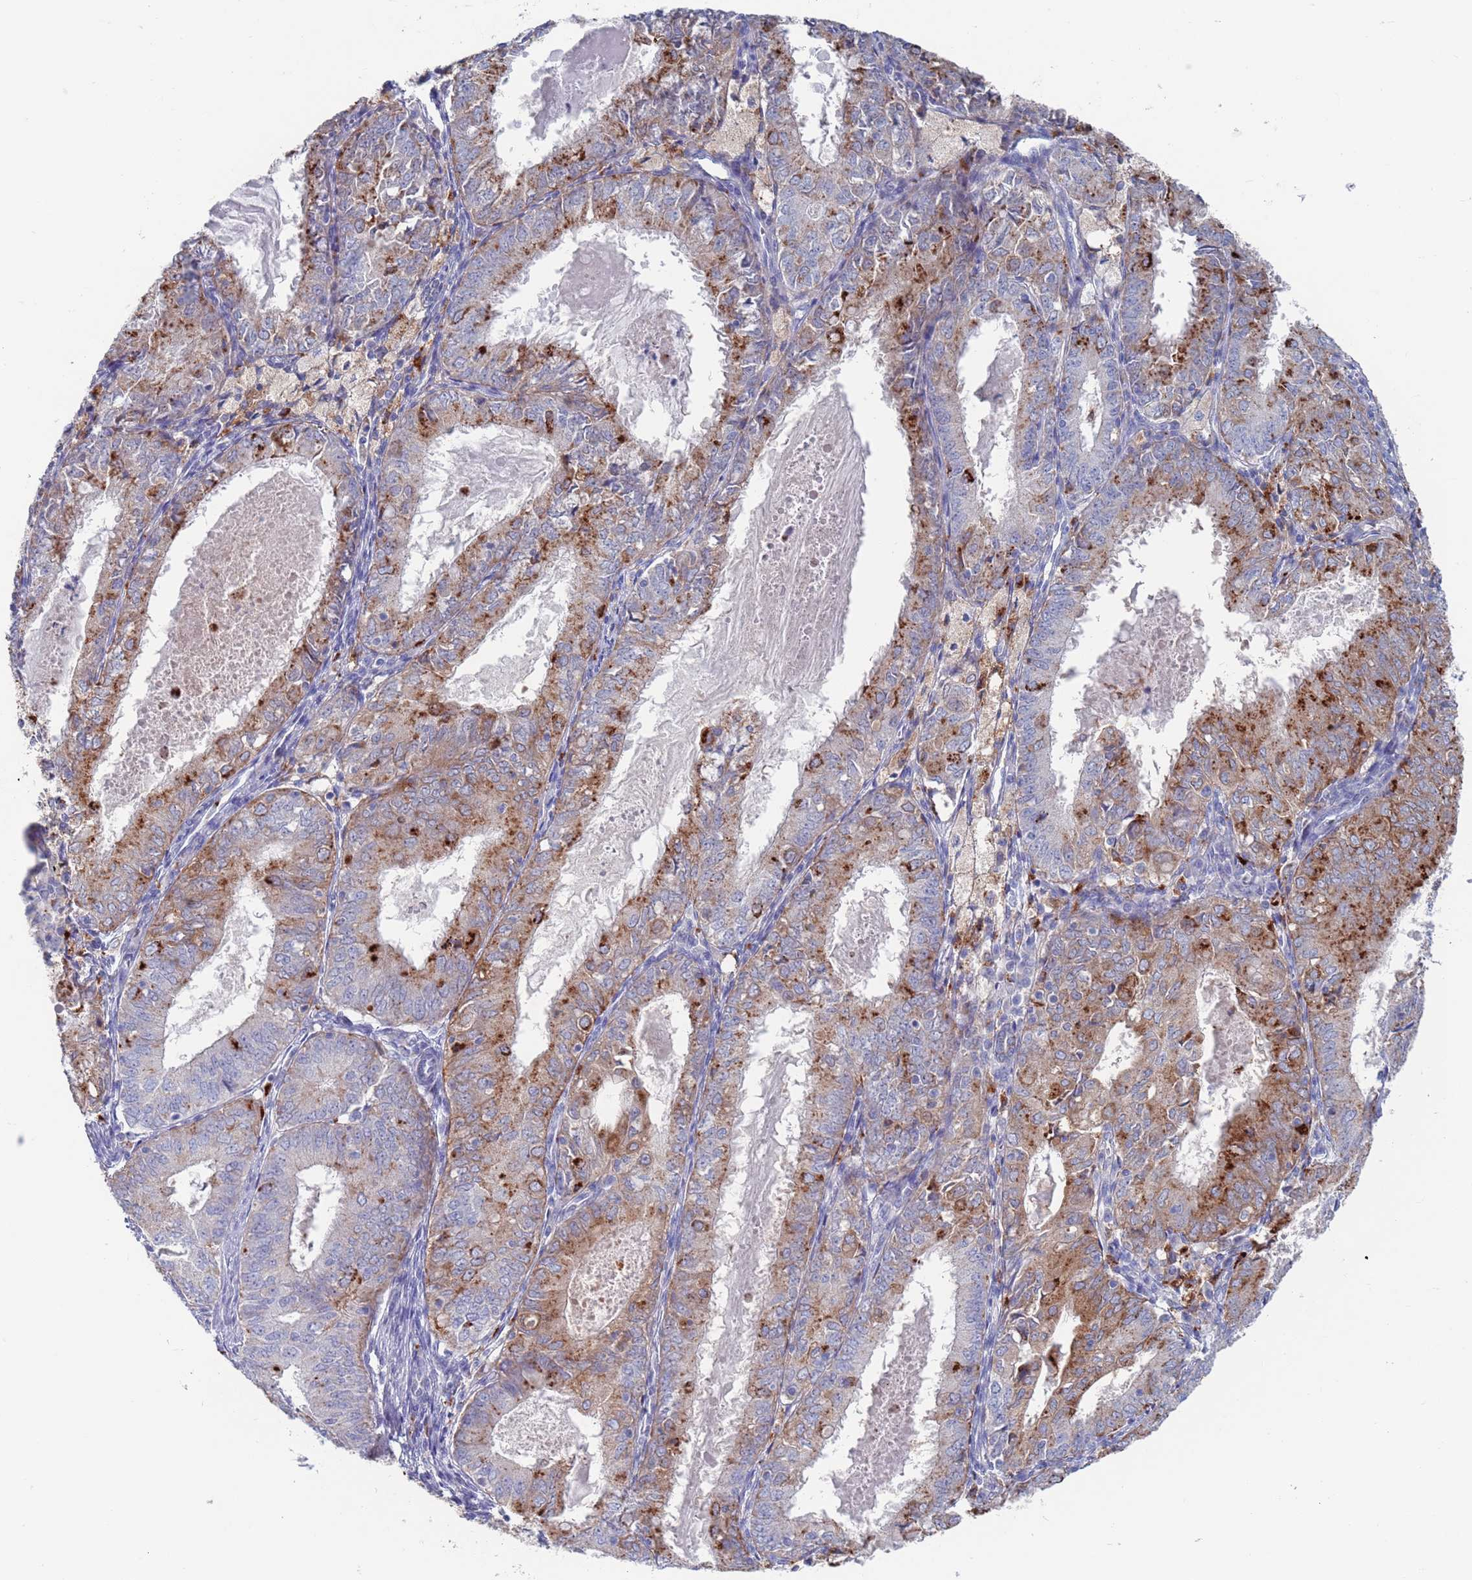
{"staining": {"intensity": "strong", "quantity": "<25%", "location": "cytoplasmic/membranous"}, "tissue": "endometrial cancer", "cell_type": "Tumor cells", "image_type": "cancer", "snomed": [{"axis": "morphology", "description": "Adenocarcinoma, NOS"}, {"axis": "topography", "description": "Endometrium"}], "caption": "IHC staining of endometrial adenocarcinoma, which exhibits medium levels of strong cytoplasmic/membranous staining in about <25% of tumor cells indicating strong cytoplasmic/membranous protein expression. The staining was performed using DAB (3,3'-diaminobenzidine) (brown) for protein detection and nuclei were counterstained in hematoxylin (blue).", "gene": "FUCA1", "patient": {"sex": "female", "age": 57}}